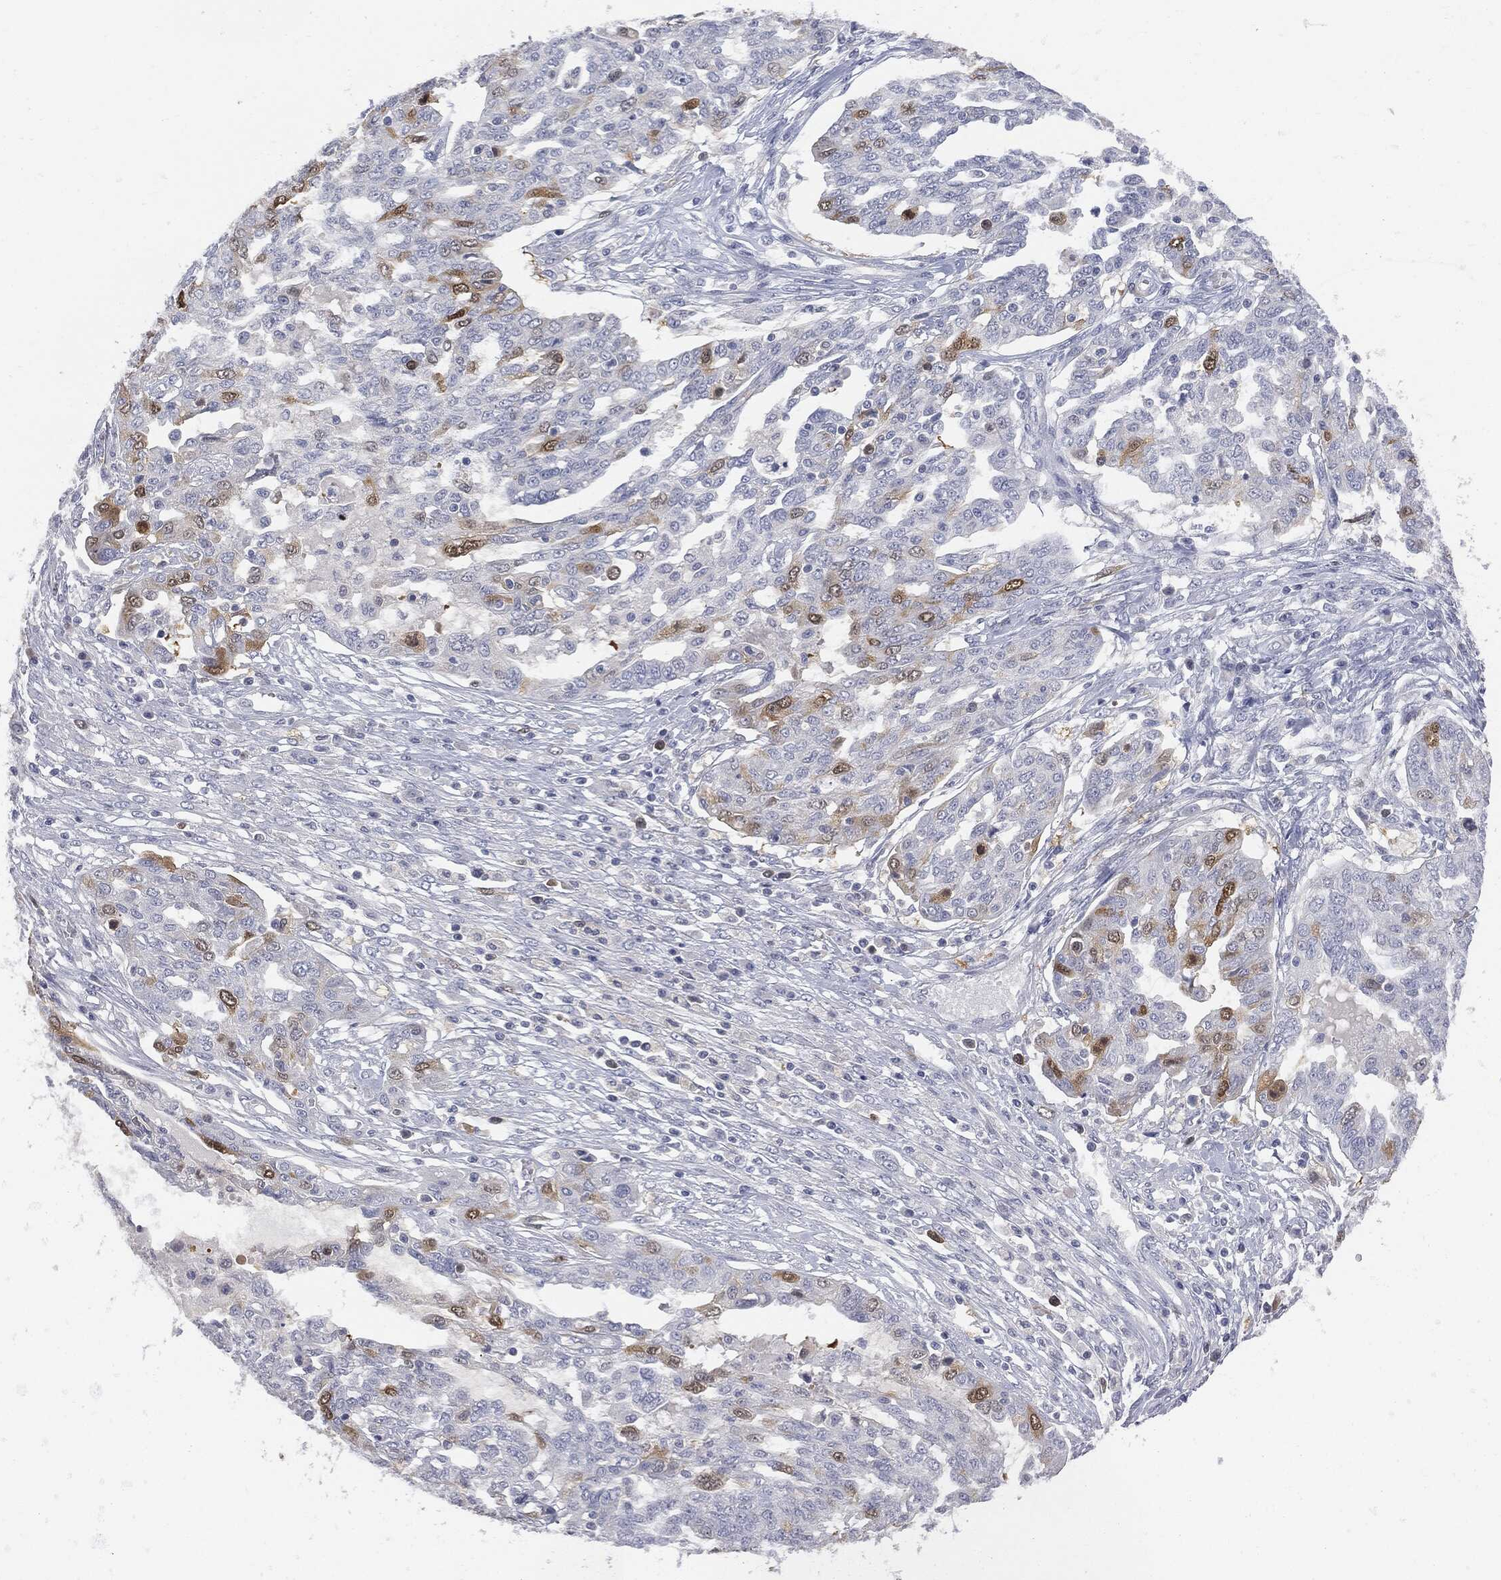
{"staining": {"intensity": "moderate", "quantity": "<25%", "location": "cytoplasmic/membranous"}, "tissue": "ovarian cancer", "cell_type": "Tumor cells", "image_type": "cancer", "snomed": [{"axis": "morphology", "description": "Cystadenocarcinoma, serous, NOS"}, {"axis": "topography", "description": "Ovary"}], "caption": "Ovarian serous cystadenocarcinoma tissue shows moderate cytoplasmic/membranous positivity in approximately <25% of tumor cells", "gene": "UBE2C", "patient": {"sex": "female", "age": 67}}